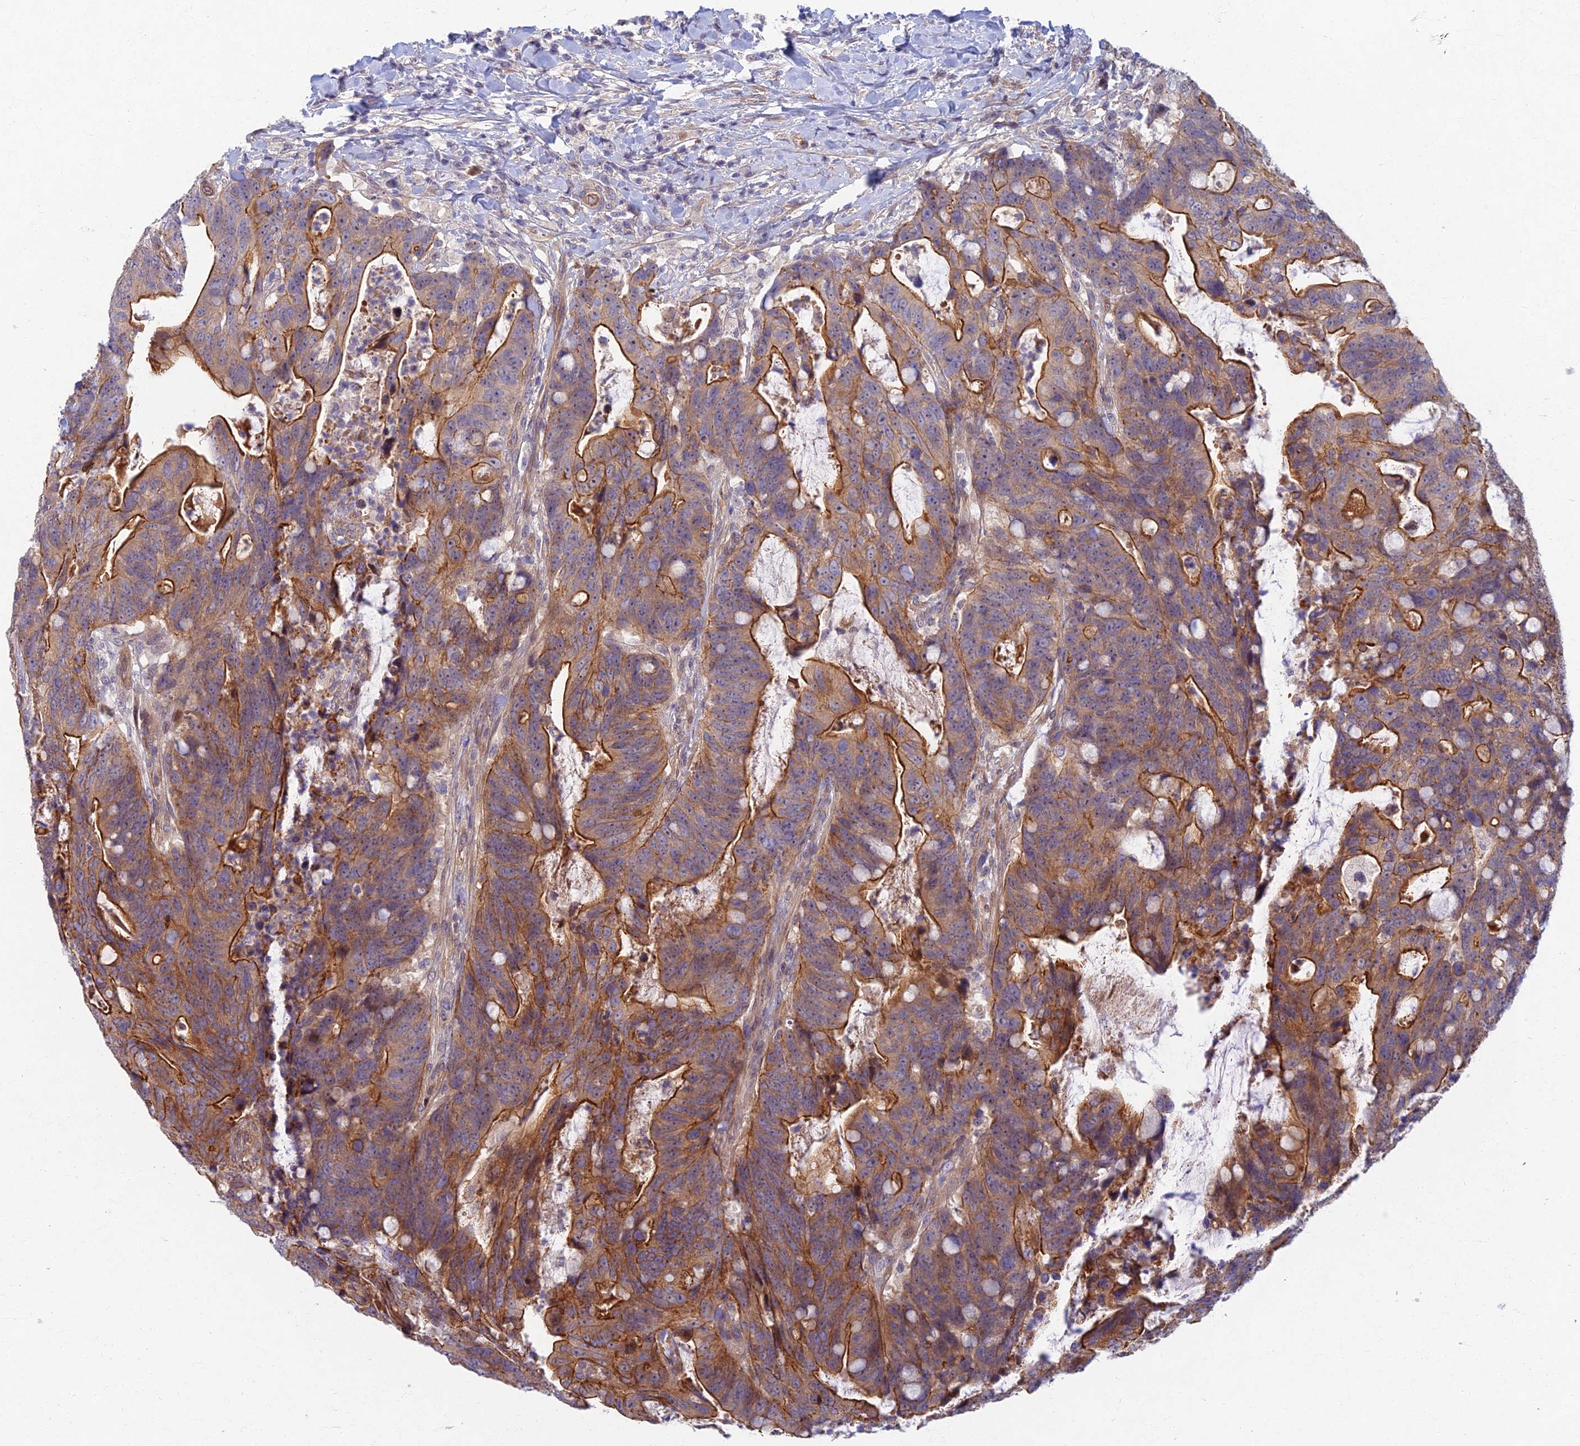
{"staining": {"intensity": "strong", "quantity": ">75%", "location": "cytoplasmic/membranous"}, "tissue": "colorectal cancer", "cell_type": "Tumor cells", "image_type": "cancer", "snomed": [{"axis": "morphology", "description": "Adenocarcinoma, NOS"}, {"axis": "topography", "description": "Colon"}], "caption": "Immunohistochemical staining of colorectal cancer shows high levels of strong cytoplasmic/membranous protein expression in approximately >75% of tumor cells.", "gene": "RHBDL2", "patient": {"sex": "female", "age": 82}}